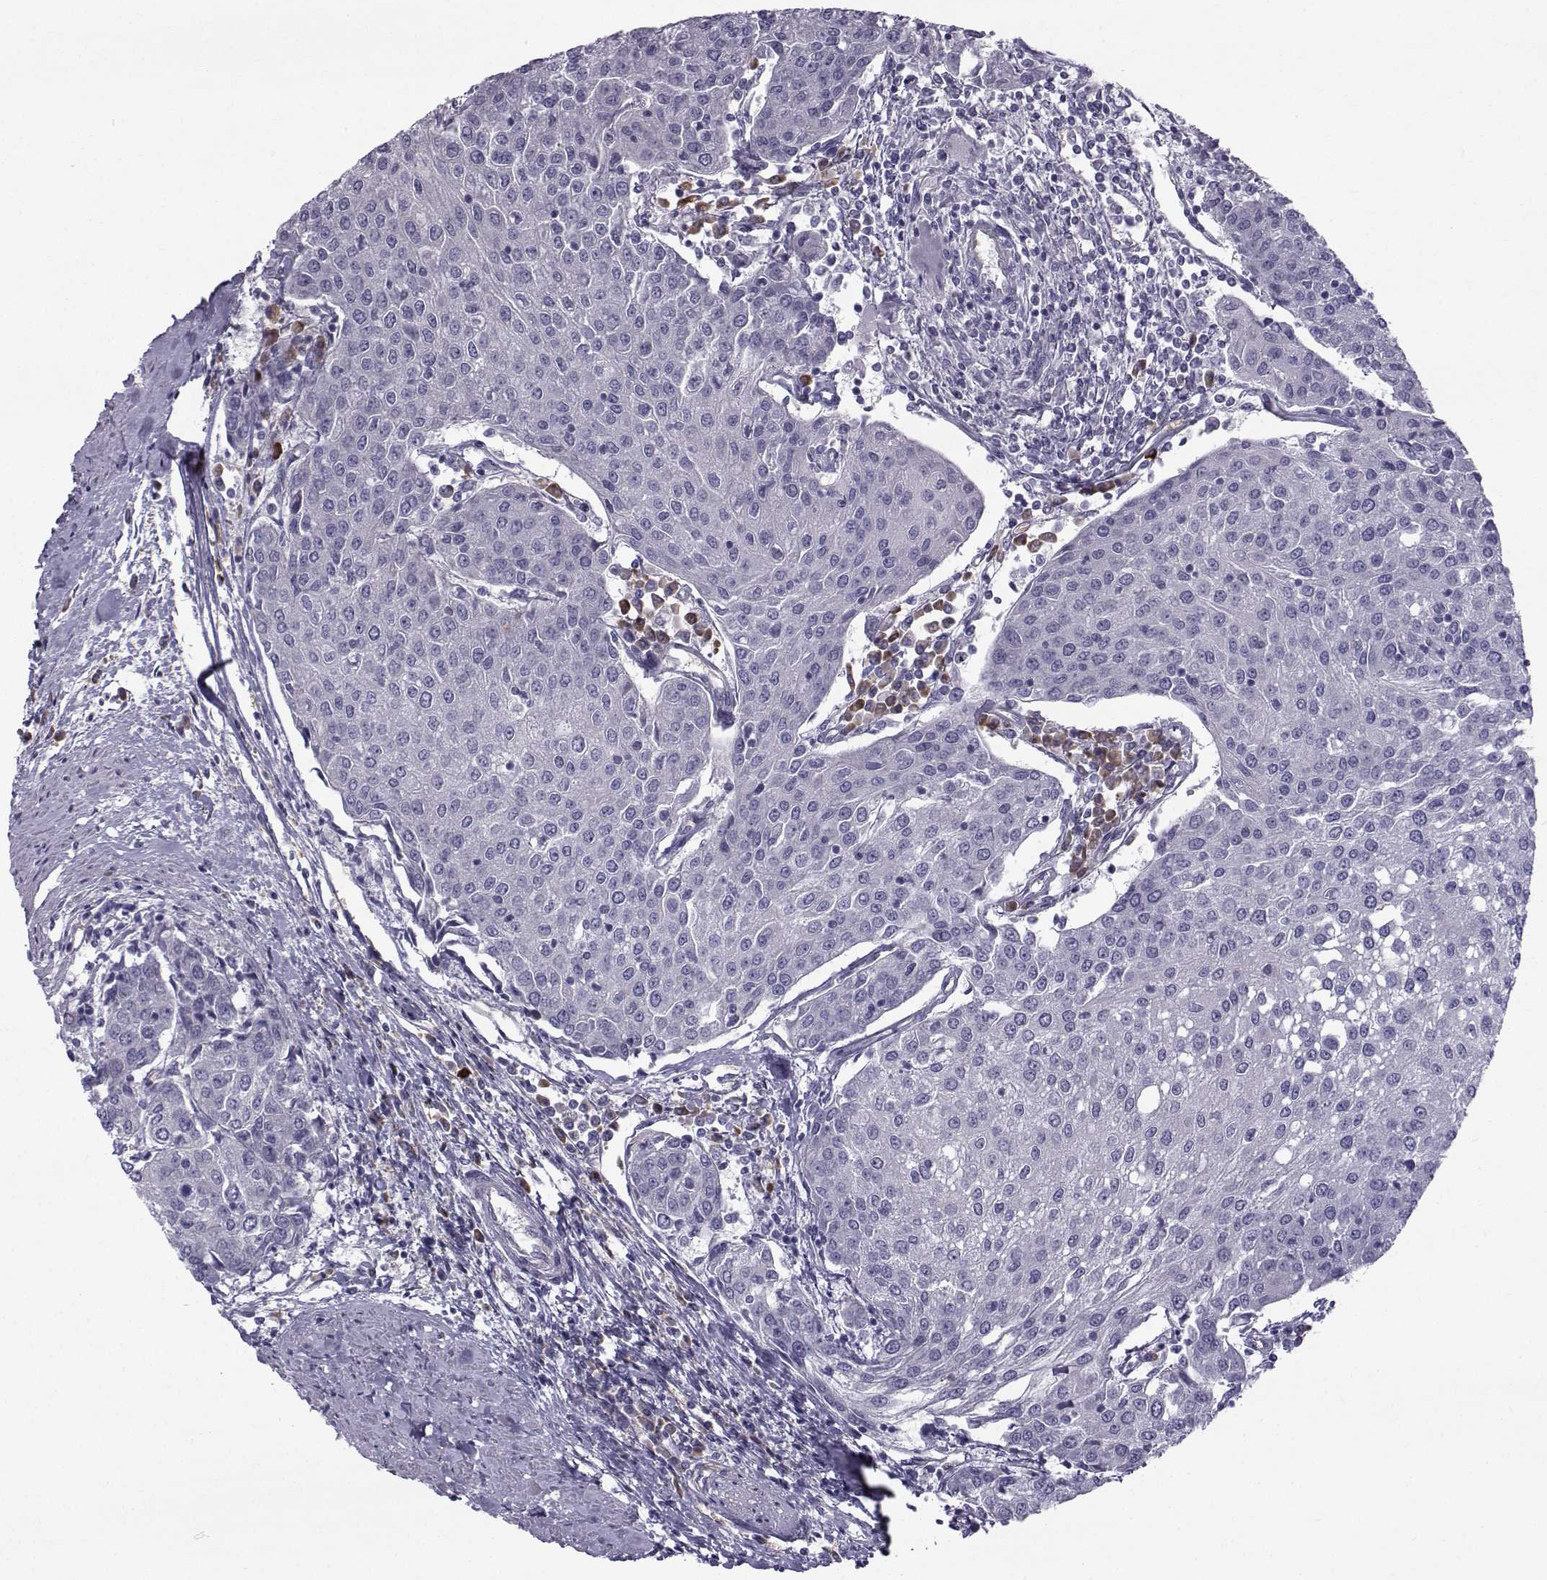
{"staining": {"intensity": "negative", "quantity": "none", "location": "none"}, "tissue": "urothelial cancer", "cell_type": "Tumor cells", "image_type": "cancer", "snomed": [{"axis": "morphology", "description": "Urothelial carcinoma, High grade"}, {"axis": "topography", "description": "Urinary bladder"}], "caption": "This is a photomicrograph of IHC staining of urothelial carcinoma (high-grade), which shows no expression in tumor cells.", "gene": "QPCT", "patient": {"sex": "female", "age": 85}}